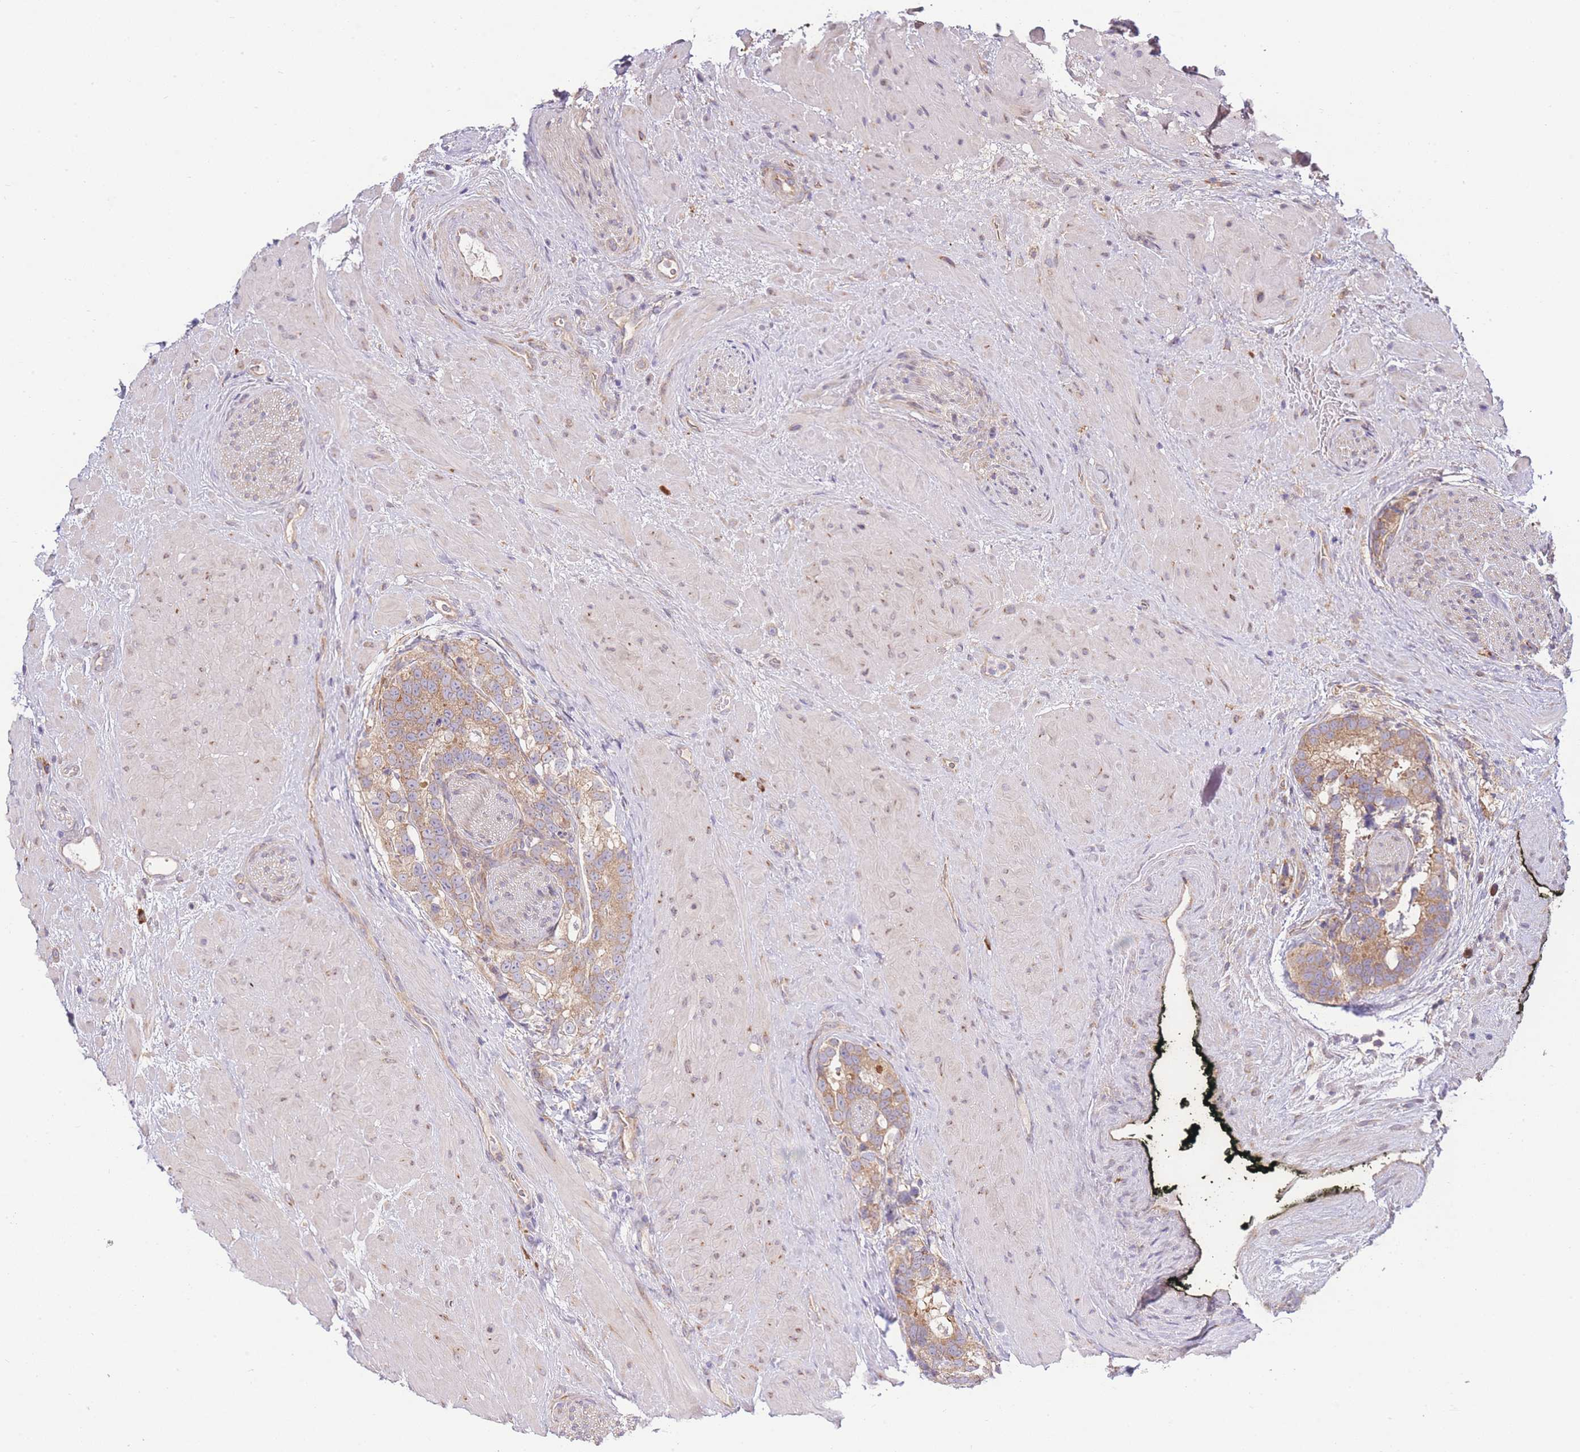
{"staining": {"intensity": "moderate", "quantity": ">75%", "location": "cytoplasmic/membranous"}, "tissue": "prostate cancer", "cell_type": "Tumor cells", "image_type": "cancer", "snomed": [{"axis": "morphology", "description": "Adenocarcinoma, High grade"}, {"axis": "topography", "description": "Prostate"}], "caption": "Immunohistochemistry histopathology image of prostate cancer (high-grade adenocarcinoma) stained for a protein (brown), which displays medium levels of moderate cytoplasmic/membranous staining in about >75% of tumor cells.", "gene": "BEX1", "patient": {"sex": "male", "age": 74}}